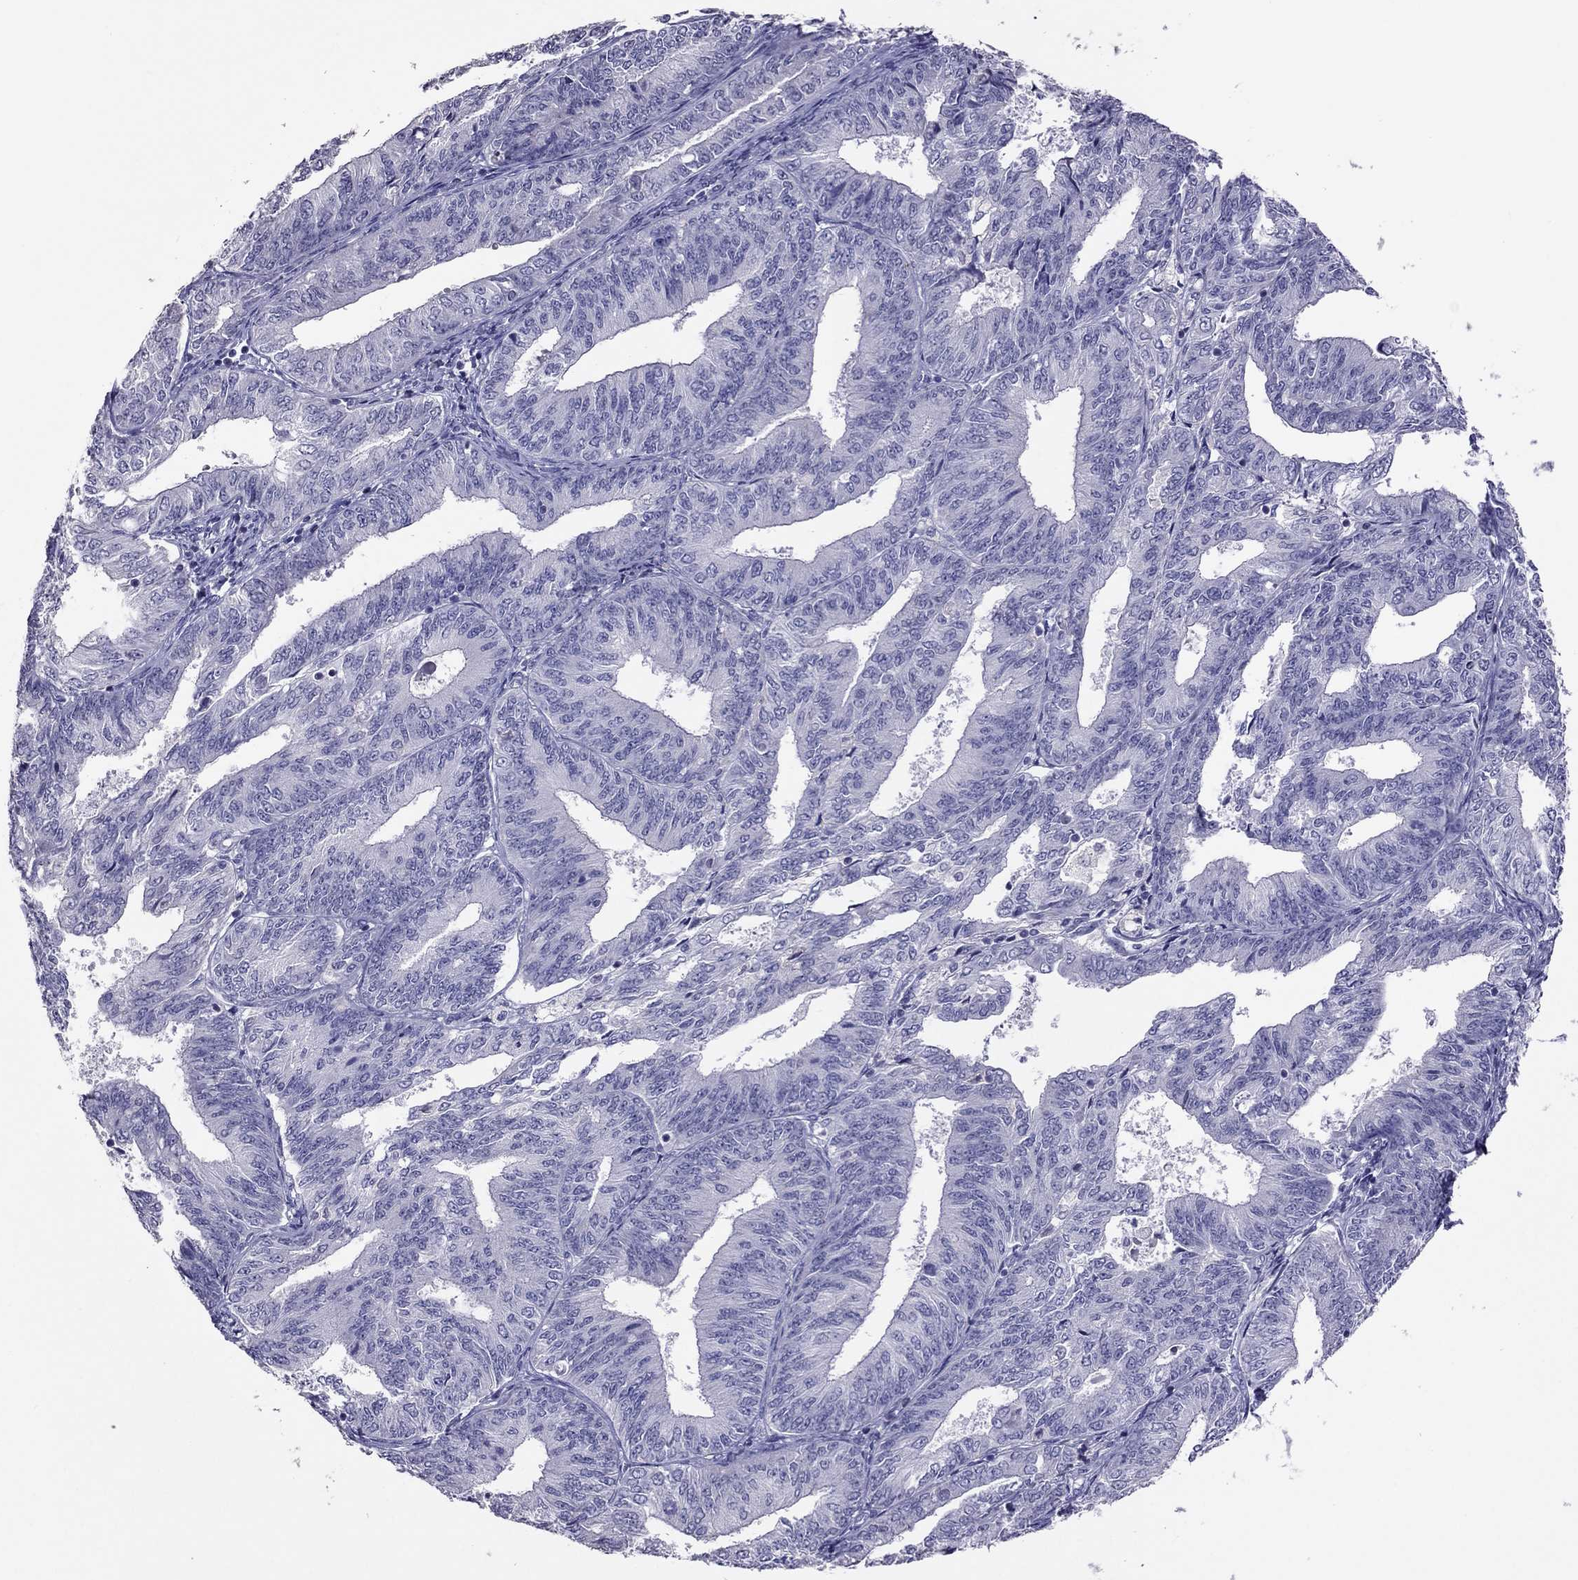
{"staining": {"intensity": "negative", "quantity": "none", "location": "none"}, "tissue": "endometrial cancer", "cell_type": "Tumor cells", "image_type": "cancer", "snomed": [{"axis": "morphology", "description": "Adenocarcinoma, NOS"}, {"axis": "topography", "description": "Endometrium"}], "caption": "Protein analysis of endometrial cancer displays no significant staining in tumor cells. (DAB immunohistochemistry visualized using brightfield microscopy, high magnification).", "gene": "RGS8", "patient": {"sex": "female", "age": 58}}